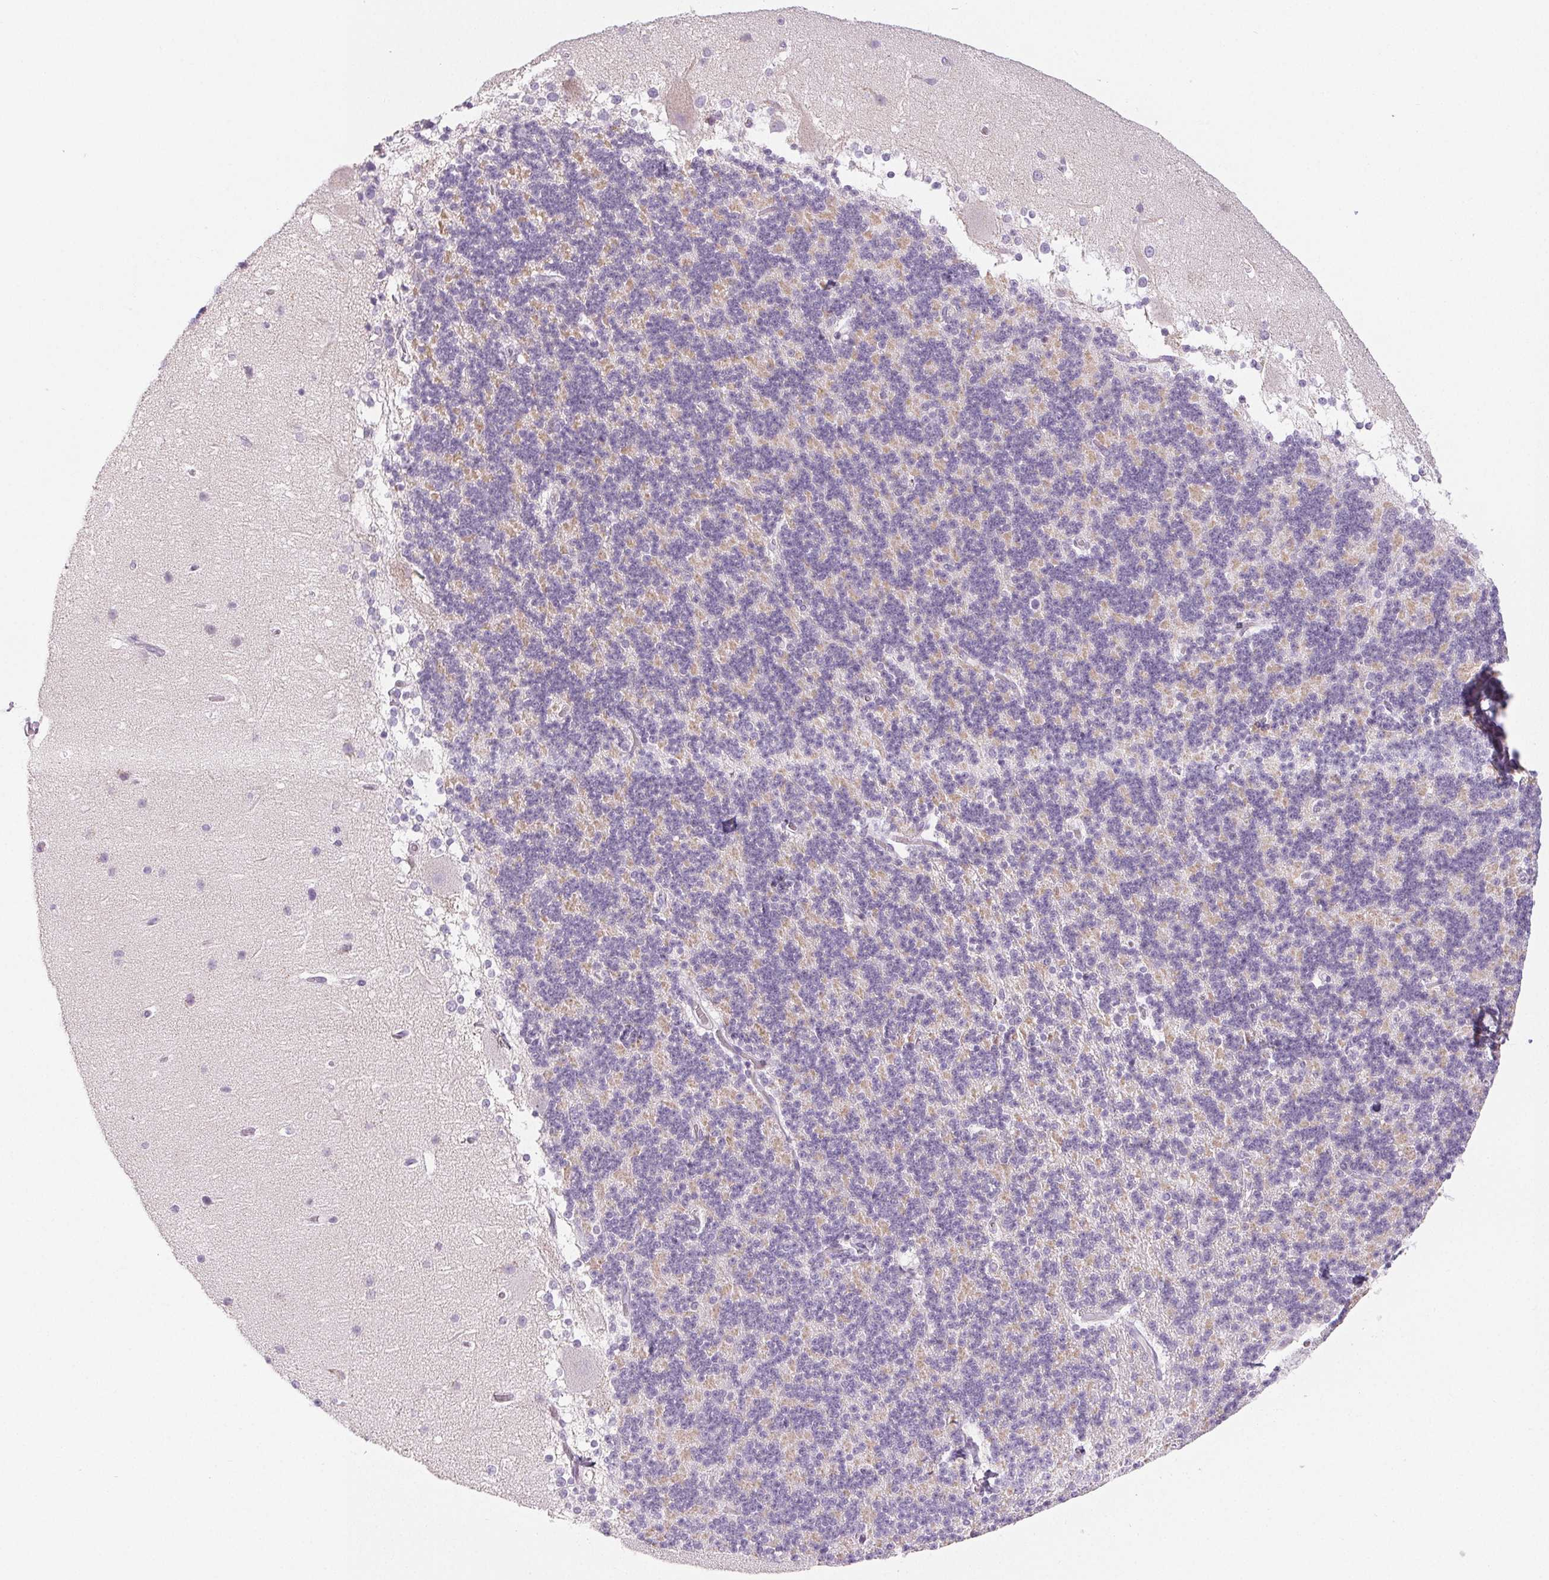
{"staining": {"intensity": "weak", "quantity": "25%-75%", "location": "cytoplasmic/membranous"}, "tissue": "cerebellum", "cell_type": "Cells in granular layer", "image_type": "normal", "snomed": [{"axis": "morphology", "description": "Normal tissue, NOS"}, {"axis": "topography", "description": "Cerebellum"}], "caption": "Cells in granular layer reveal weak cytoplasmic/membranous staining in about 25%-75% of cells in unremarkable cerebellum.", "gene": "COL7A1", "patient": {"sex": "female", "age": 19}}